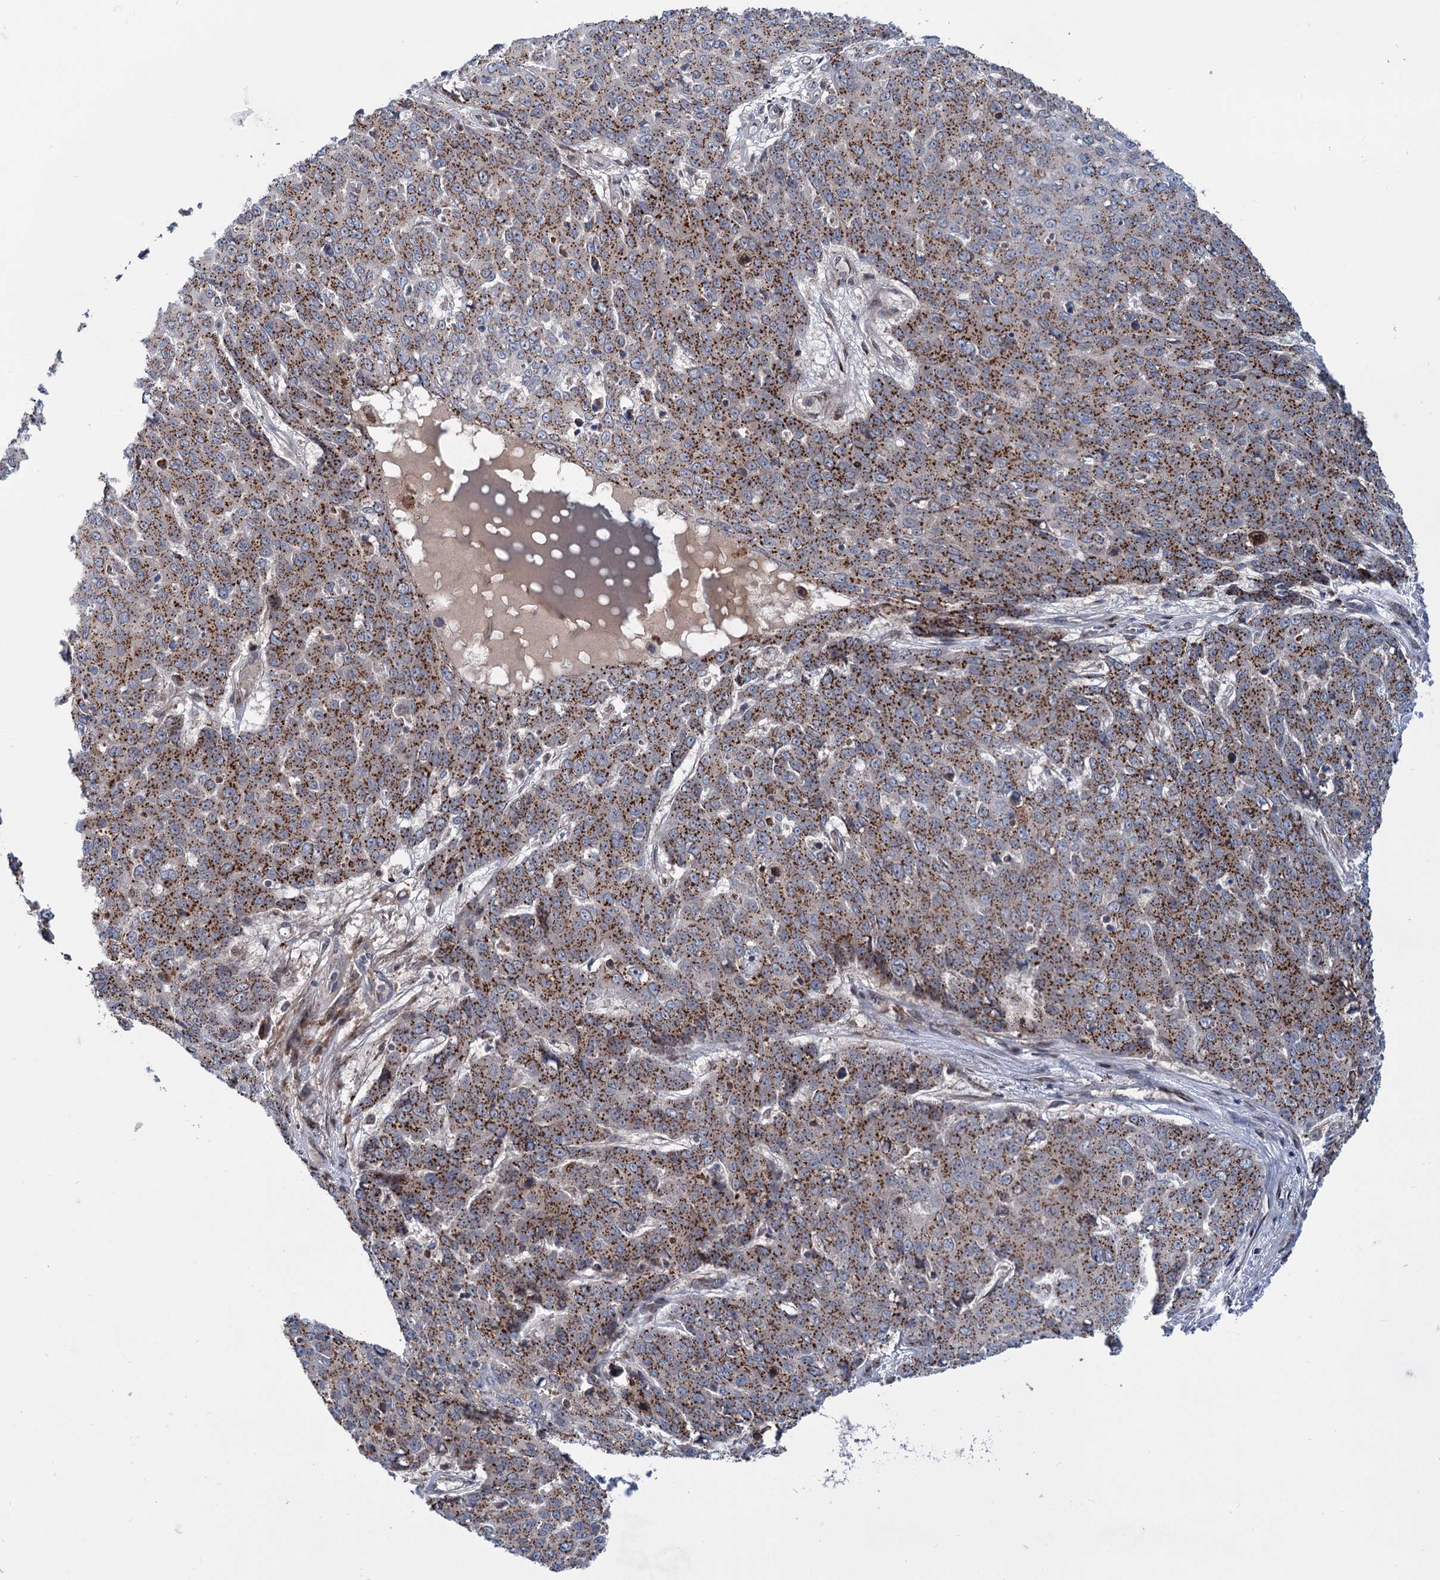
{"staining": {"intensity": "strong", "quantity": ">75%", "location": "cytoplasmic/membranous"}, "tissue": "skin cancer", "cell_type": "Tumor cells", "image_type": "cancer", "snomed": [{"axis": "morphology", "description": "Squamous cell carcinoma, NOS"}, {"axis": "topography", "description": "Skin"}], "caption": "Immunohistochemistry (IHC) of human squamous cell carcinoma (skin) reveals high levels of strong cytoplasmic/membranous expression in approximately >75% of tumor cells. (Stains: DAB in brown, nuclei in blue, Microscopy: brightfield microscopy at high magnification).", "gene": "ELP4", "patient": {"sex": "male", "age": 71}}